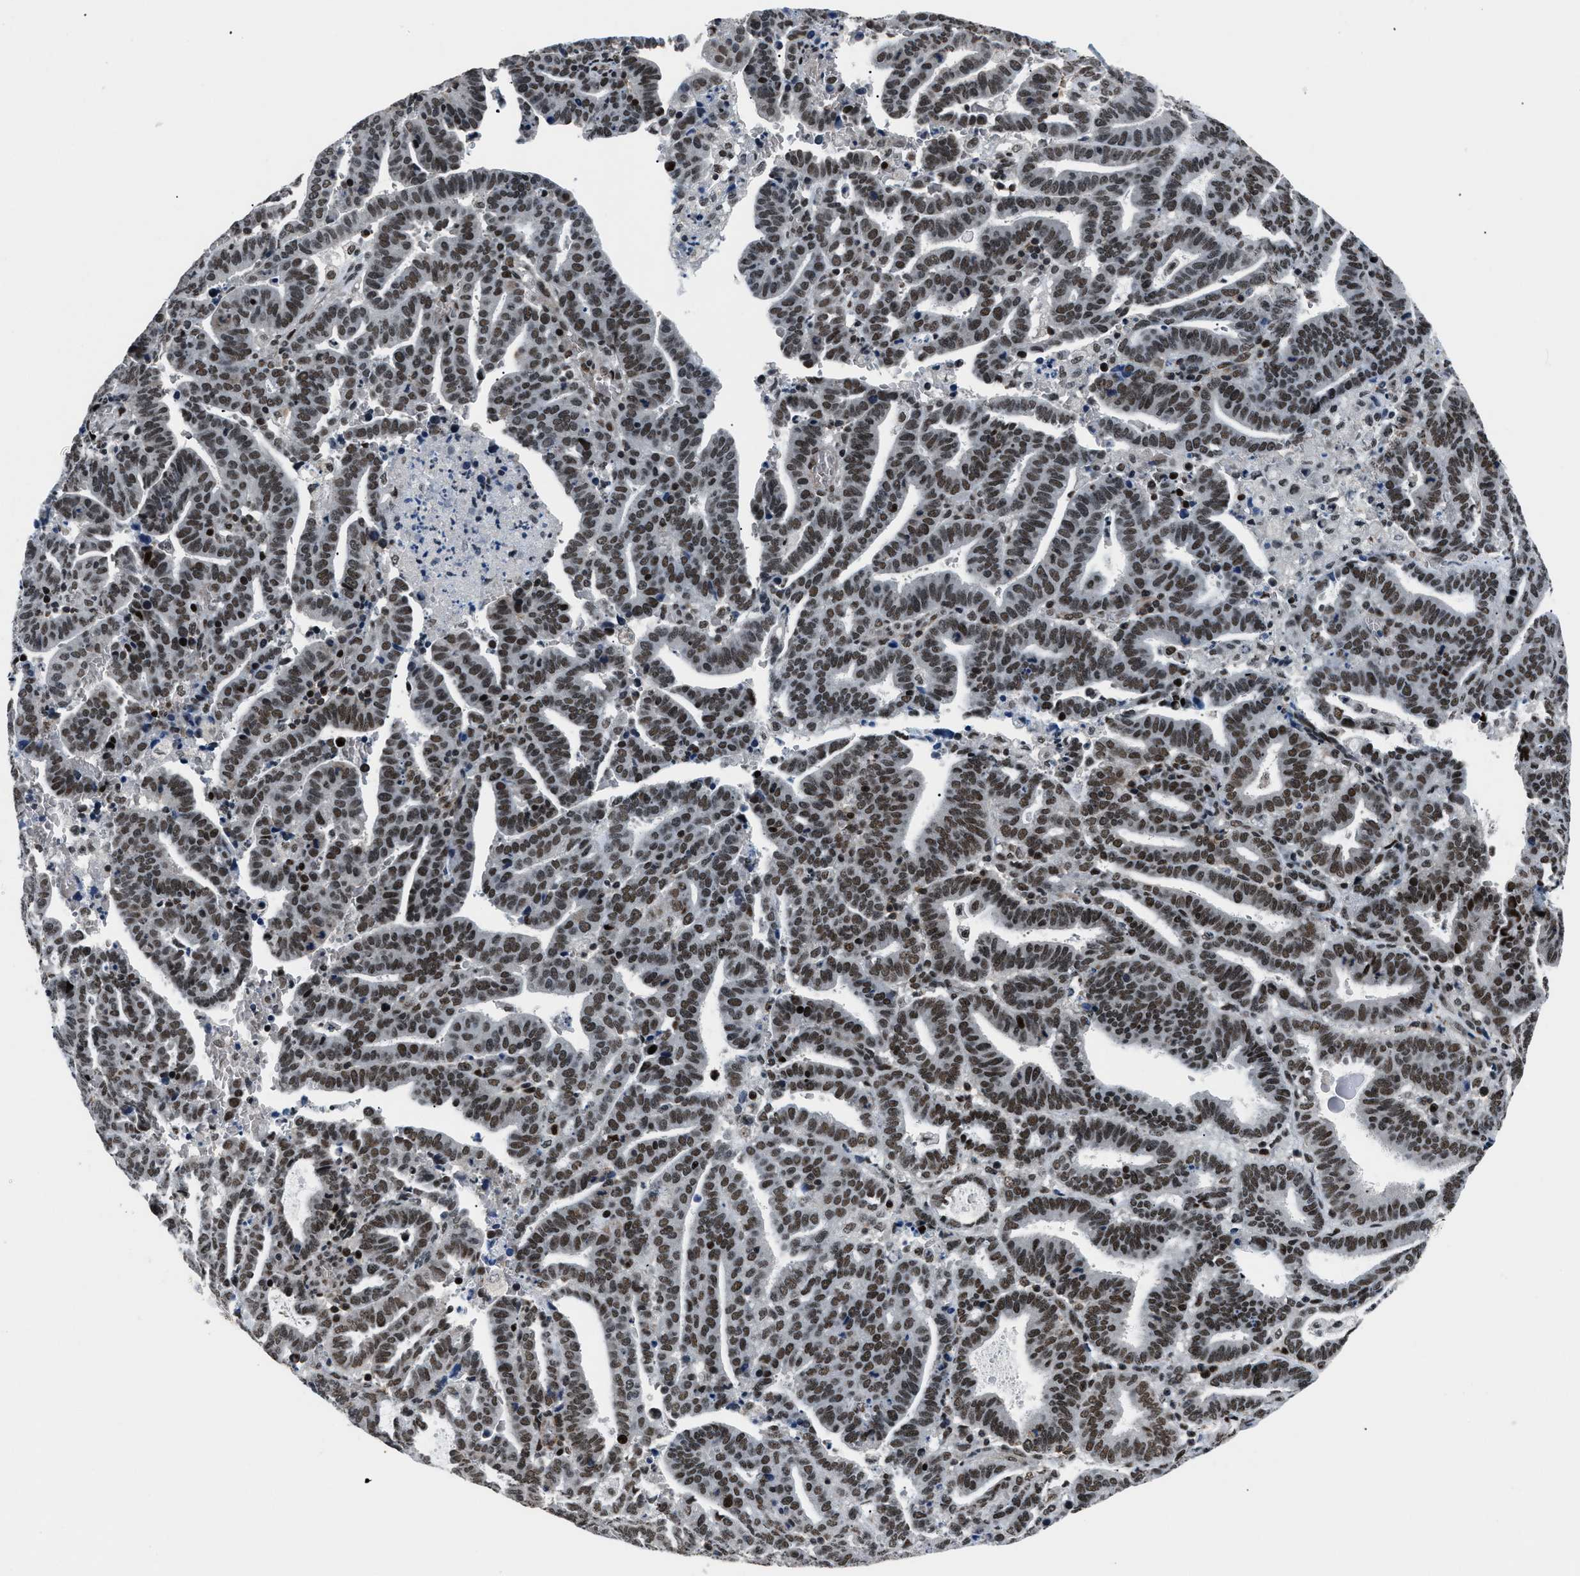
{"staining": {"intensity": "strong", "quantity": ">75%", "location": "nuclear"}, "tissue": "endometrial cancer", "cell_type": "Tumor cells", "image_type": "cancer", "snomed": [{"axis": "morphology", "description": "Adenocarcinoma, NOS"}, {"axis": "topography", "description": "Uterus"}], "caption": "This is an image of IHC staining of adenocarcinoma (endometrial), which shows strong expression in the nuclear of tumor cells.", "gene": "SMARCB1", "patient": {"sex": "female", "age": 83}}